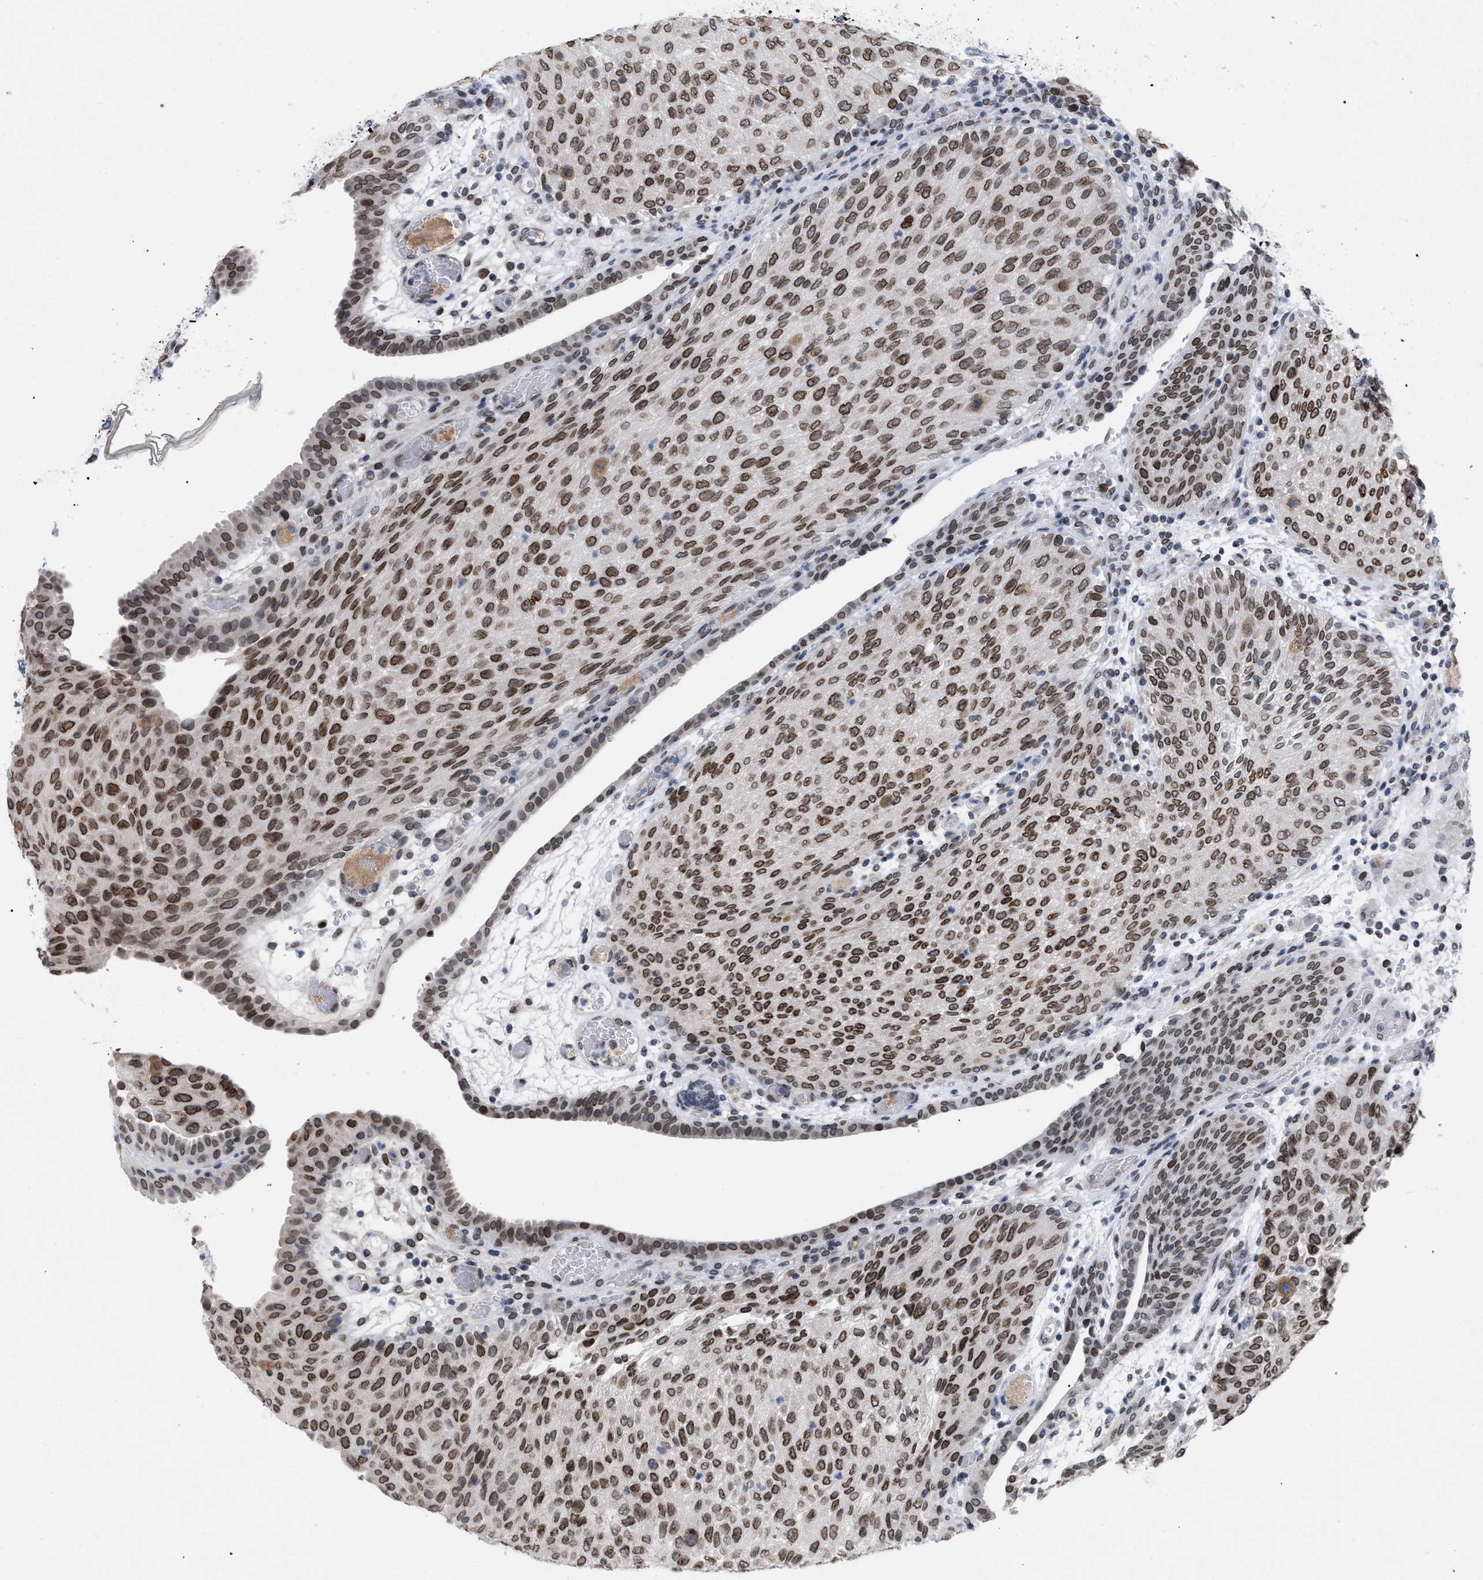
{"staining": {"intensity": "moderate", "quantity": ">75%", "location": "cytoplasmic/membranous,nuclear"}, "tissue": "urothelial cancer", "cell_type": "Tumor cells", "image_type": "cancer", "snomed": [{"axis": "morphology", "description": "Urothelial carcinoma, Low grade"}, {"axis": "morphology", "description": "Urothelial carcinoma, High grade"}, {"axis": "topography", "description": "Urinary bladder"}], "caption": "Human urothelial cancer stained with a protein marker reveals moderate staining in tumor cells.", "gene": "TPR", "patient": {"sex": "male", "age": 35}}